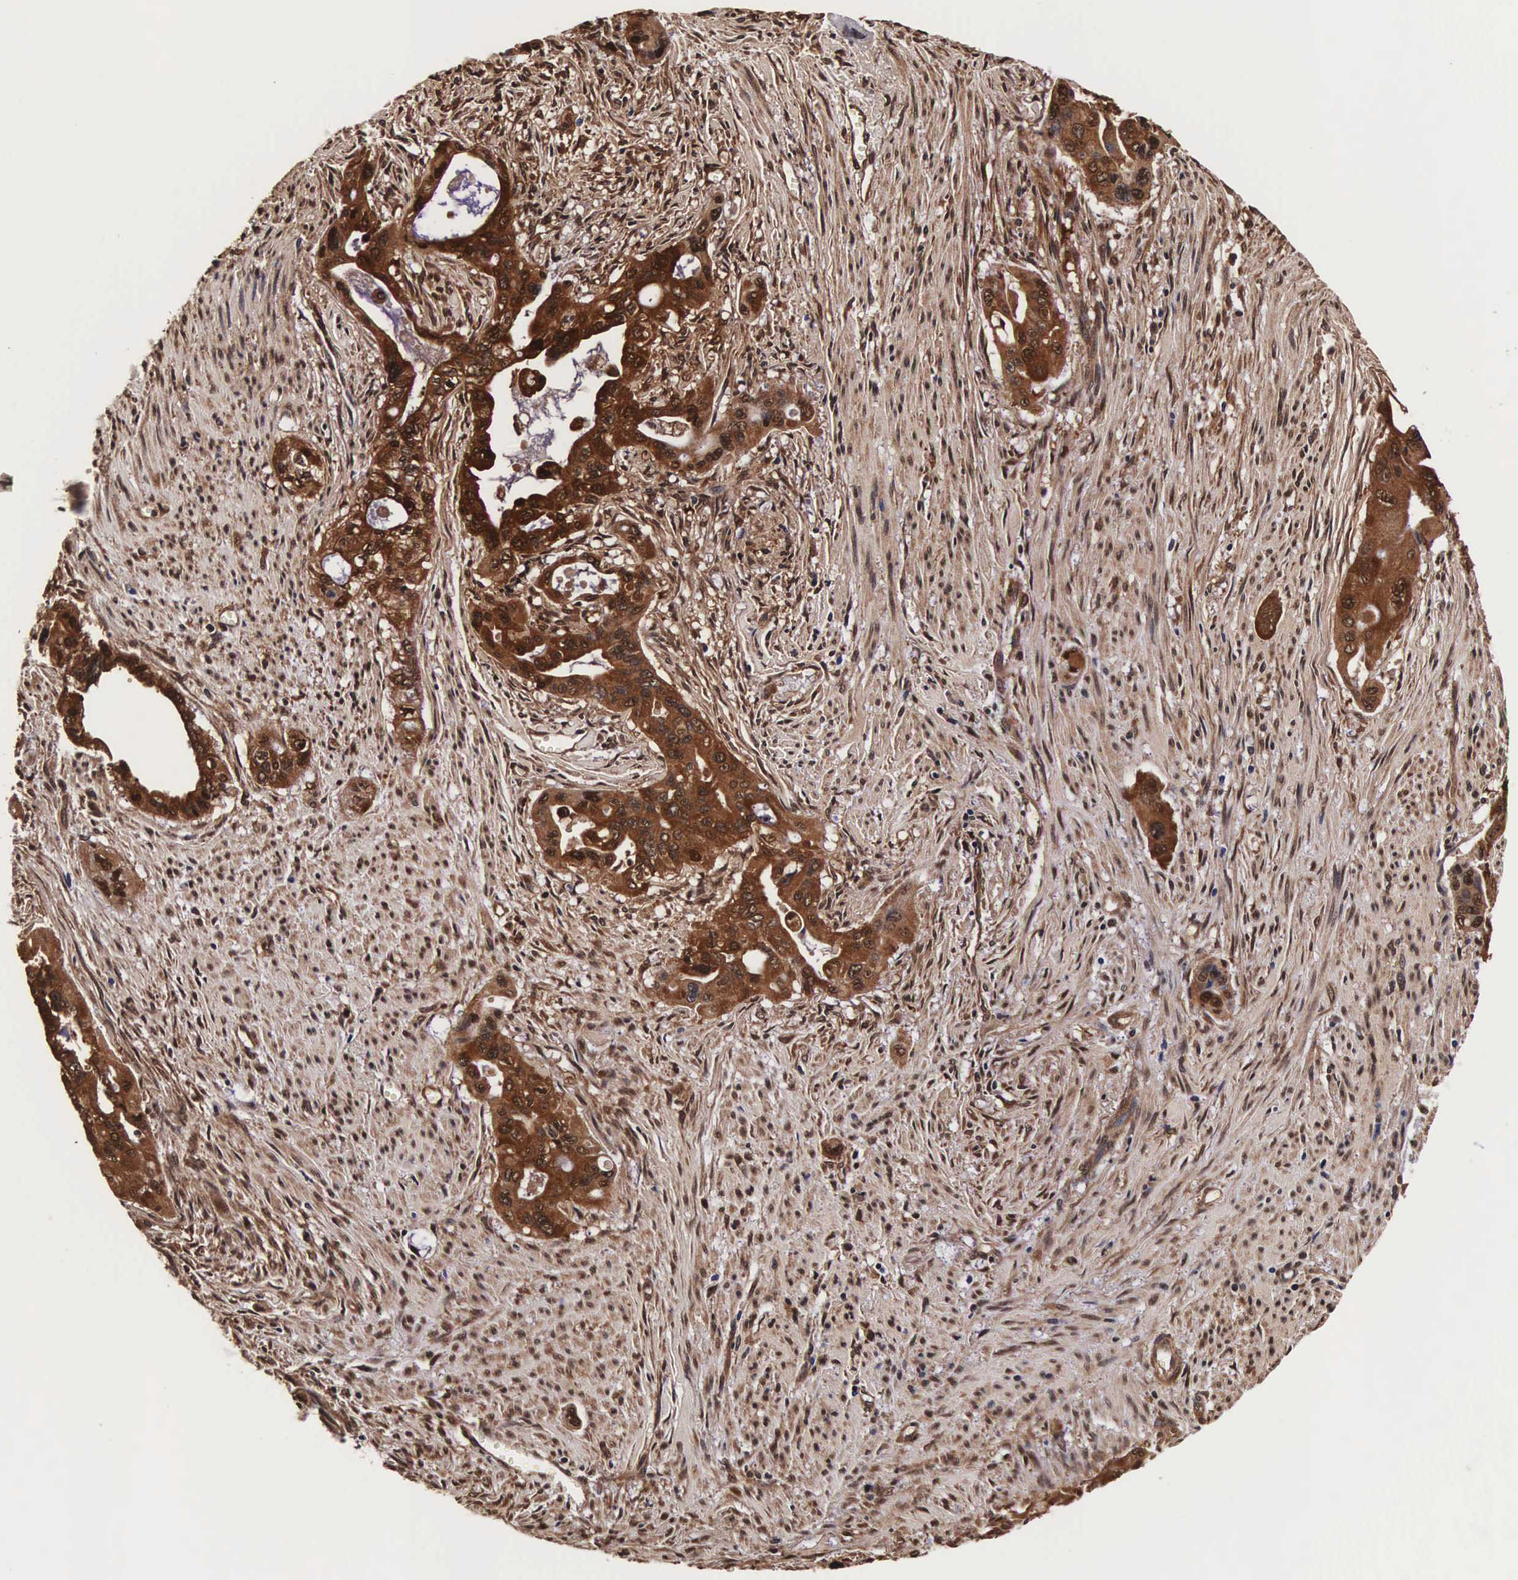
{"staining": {"intensity": "strong", "quantity": ">75%", "location": "cytoplasmic/membranous,nuclear"}, "tissue": "pancreatic cancer", "cell_type": "Tumor cells", "image_type": "cancer", "snomed": [{"axis": "morphology", "description": "Adenocarcinoma, NOS"}, {"axis": "topography", "description": "Pancreas"}], "caption": "An IHC image of neoplastic tissue is shown. Protein staining in brown labels strong cytoplasmic/membranous and nuclear positivity in adenocarcinoma (pancreatic) within tumor cells.", "gene": "TECPR2", "patient": {"sex": "male", "age": 77}}